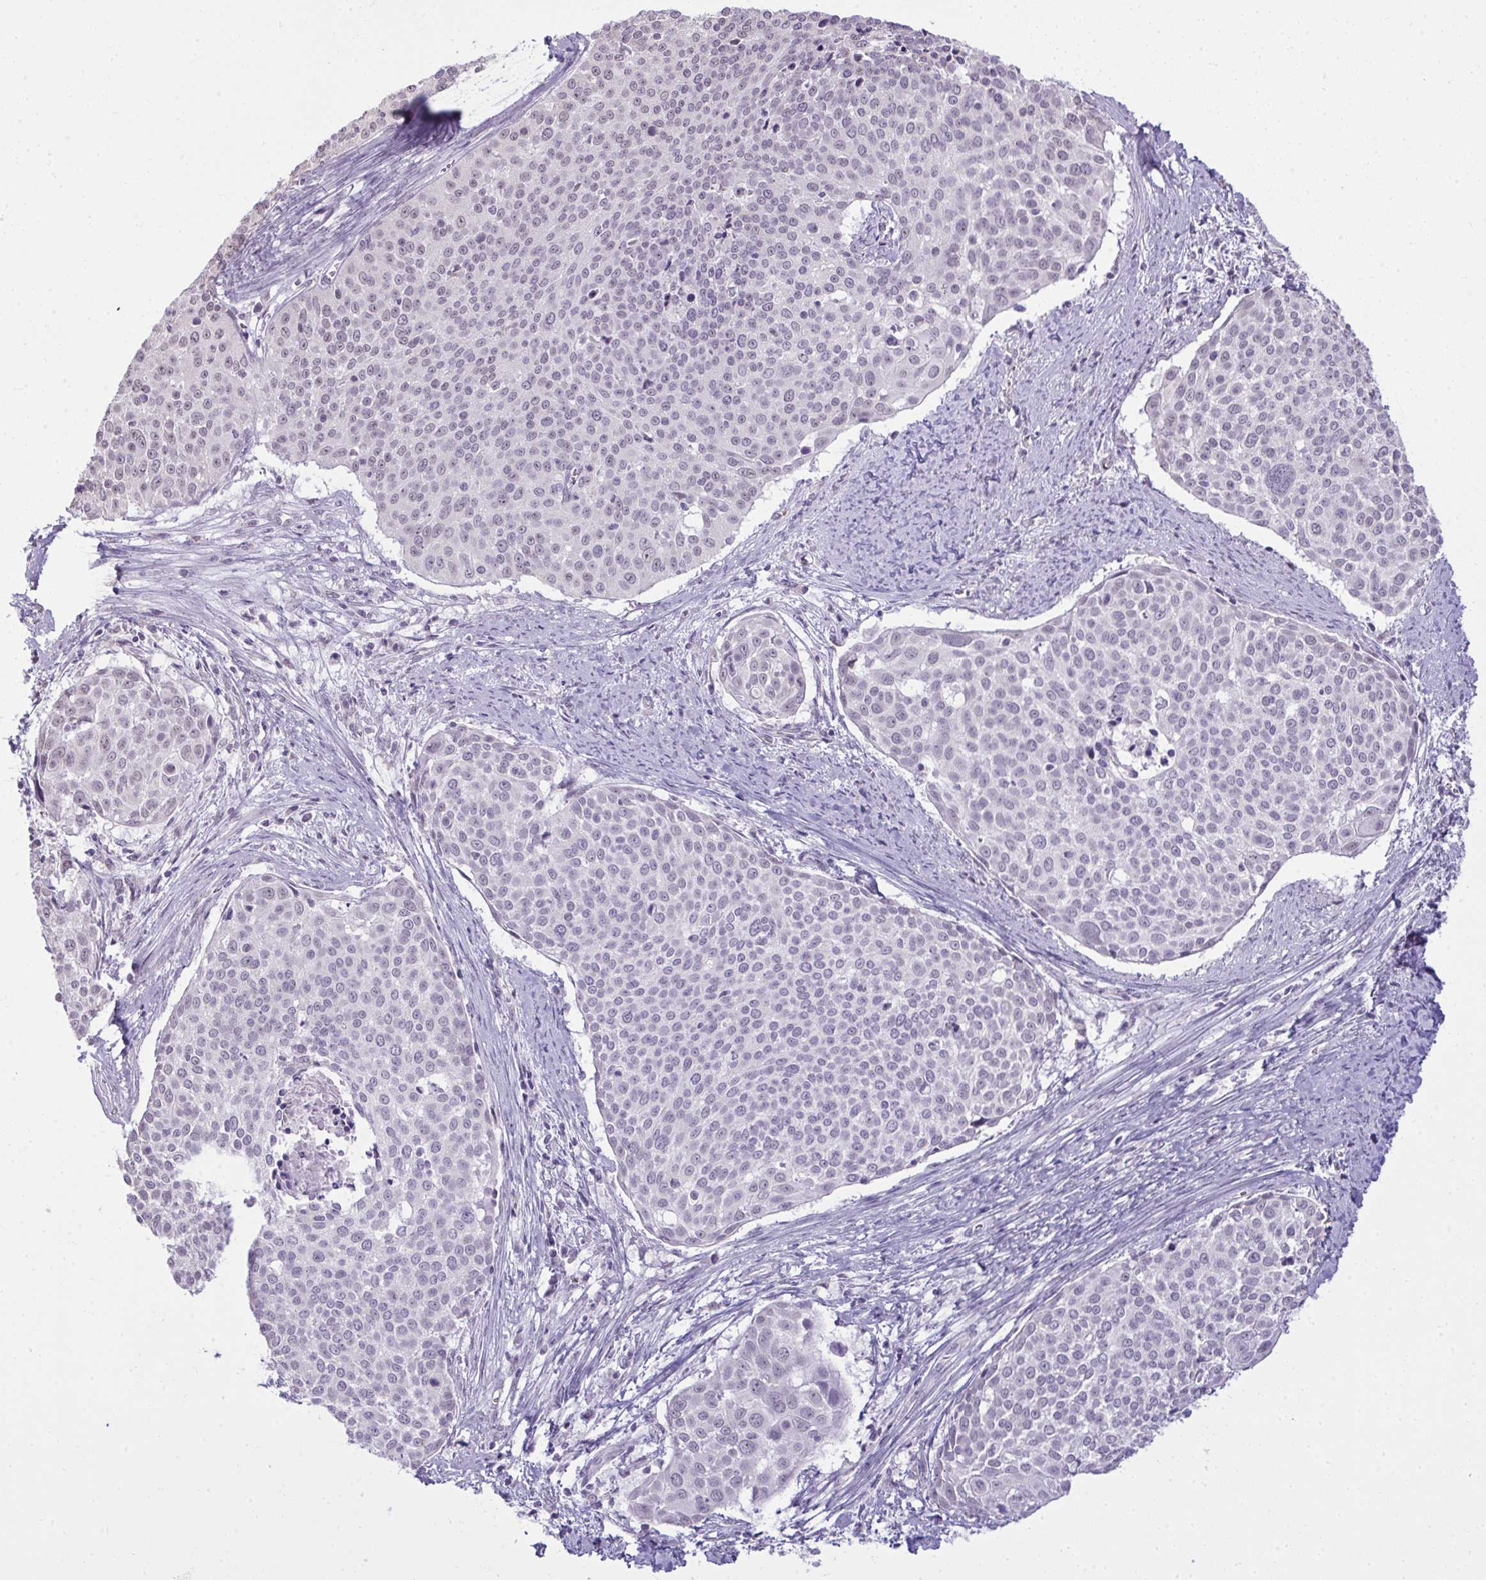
{"staining": {"intensity": "negative", "quantity": "none", "location": "none"}, "tissue": "cervical cancer", "cell_type": "Tumor cells", "image_type": "cancer", "snomed": [{"axis": "morphology", "description": "Squamous cell carcinoma, NOS"}, {"axis": "topography", "description": "Cervix"}], "caption": "This micrograph is of squamous cell carcinoma (cervical) stained with immunohistochemistry (IHC) to label a protein in brown with the nuclei are counter-stained blue. There is no expression in tumor cells.", "gene": "NPPA", "patient": {"sex": "female", "age": 39}}